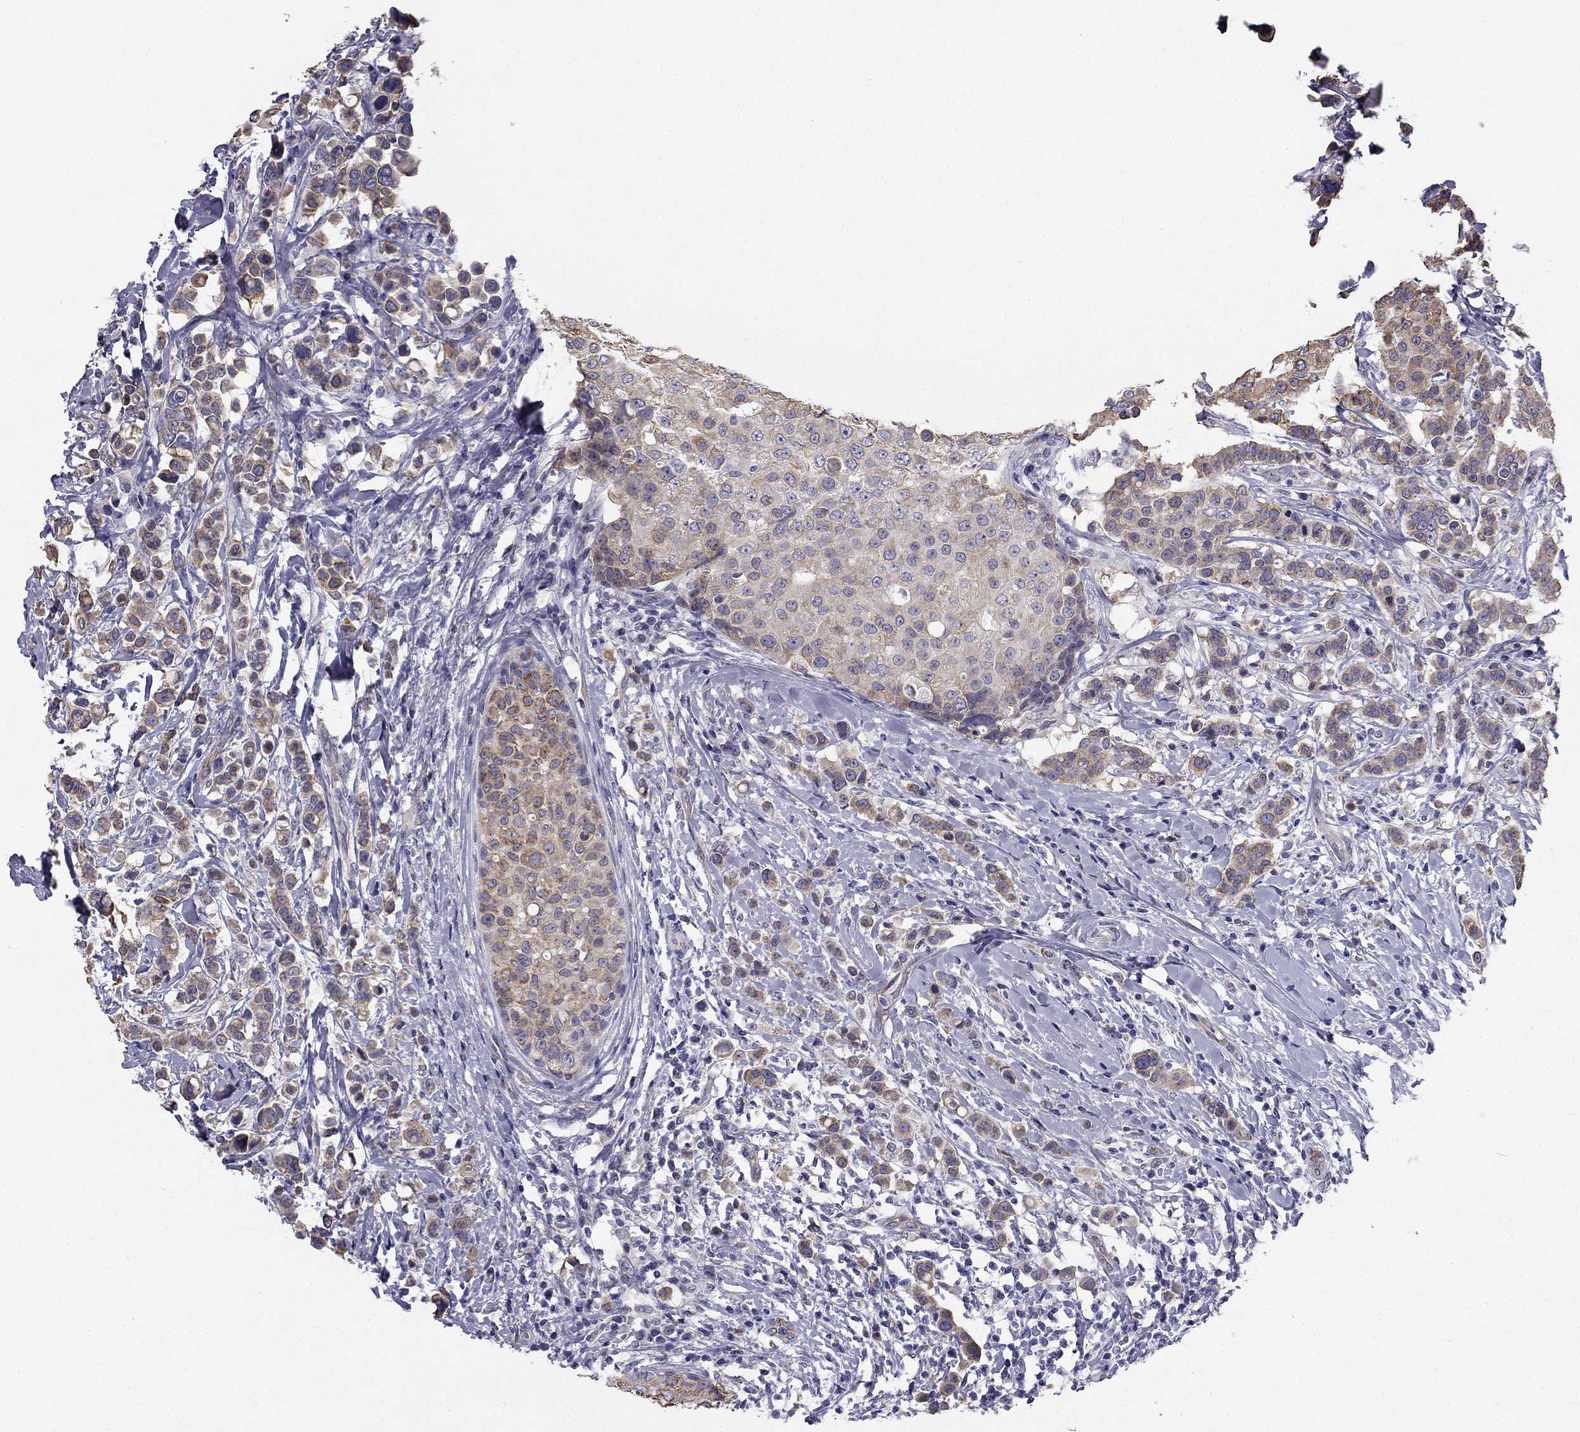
{"staining": {"intensity": "moderate", "quantity": "<25%", "location": "cytoplasmic/membranous"}, "tissue": "breast cancer", "cell_type": "Tumor cells", "image_type": "cancer", "snomed": [{"axis": "morphology", "description": "Duct carcinoma"}, {"axis": "topography", "description": "Breast"}], "caption": "Breast cancer (invasive ductal carcinoma) tissue demonstrates moderate cytoplasmic/membranous positivity in approximately <25% of tumor cells", "gene": "CCDC40", "patient": {"sex": "female", "age": 27}}